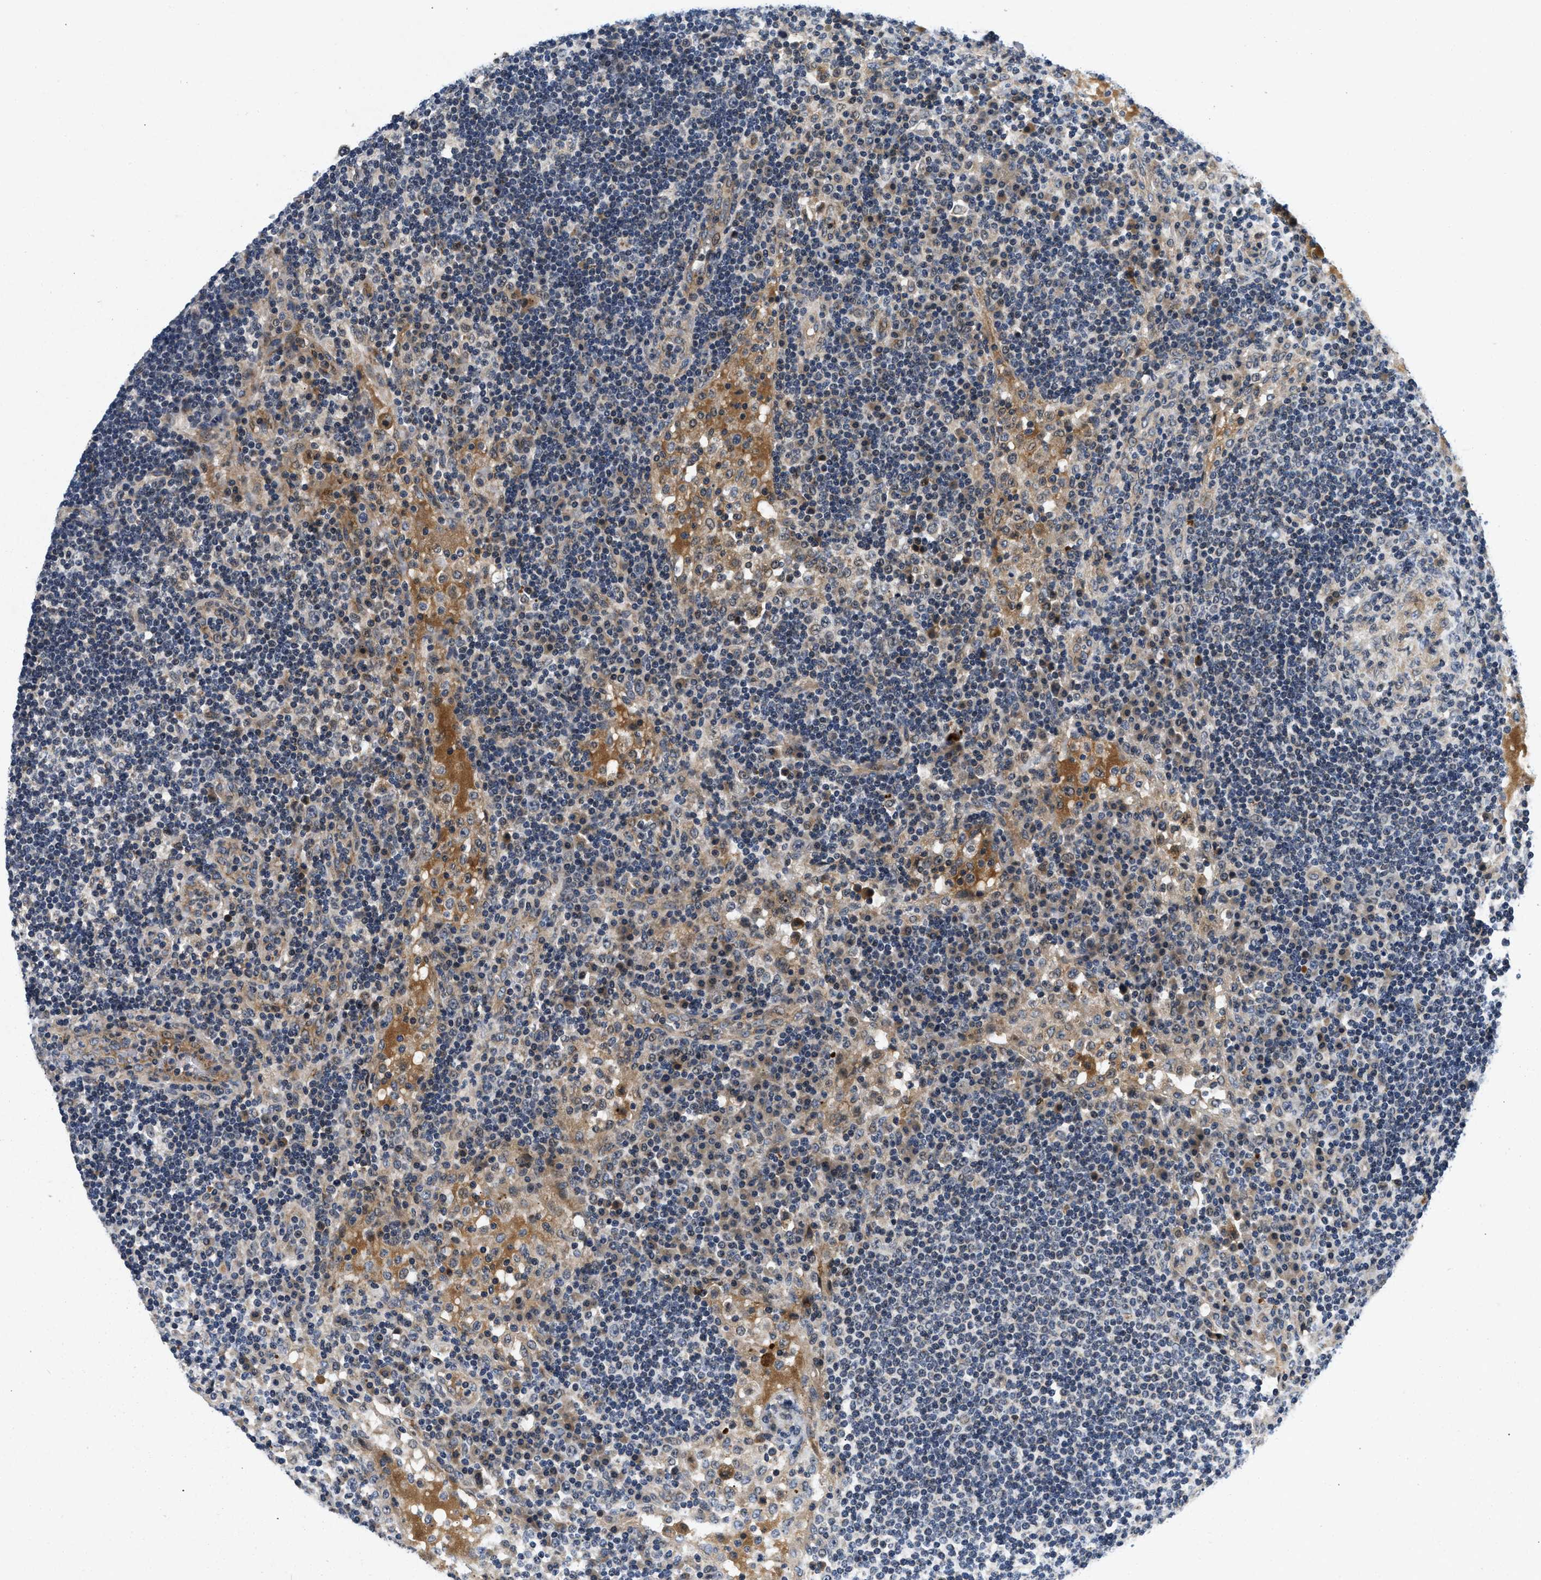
{"staining": {"intensity": "negative", "quantity": "none", "location": "none"}, "tissue": "lymph node", "cell_type": "Germinal center cells", "image_type": "normal", "snomed": [{"axis": "morphology", "description": "Normal tissue, NOS"}, {"axis": "topography", "description": "Lymph node"}], "caption": "Immunohistochemistry of unremarkable human lymph node reveals no staining in germinal center cells. (Stains: DAB (3,3'-diaminobenzidine) immunohistochemistry (IHC) with hematoxylin counter stain, Microscopy: brightfield microscopy at high magnification).", "gene": "PDP1", "patient": {"sex": "female", "age": 53}}